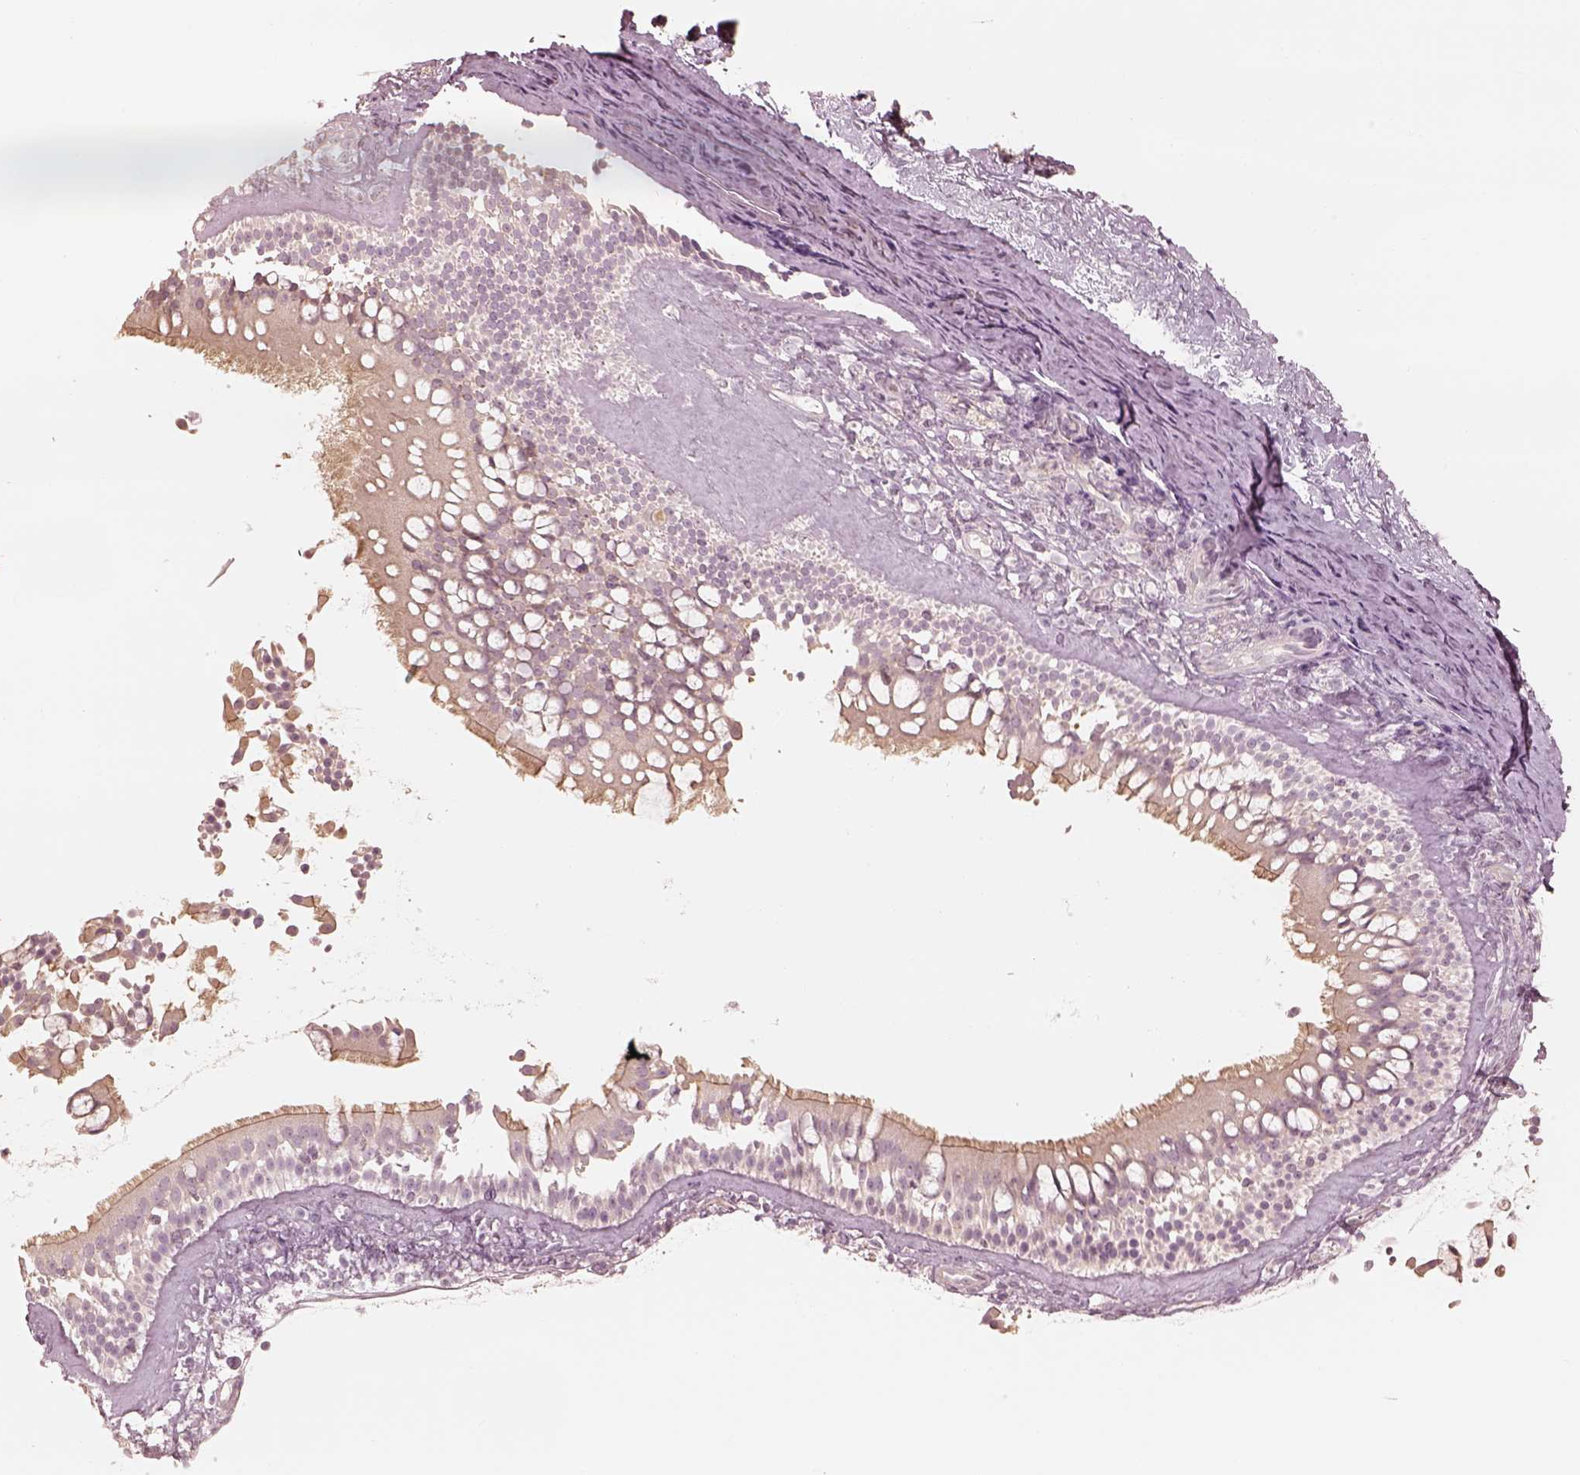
{"staining": {"intensity": "weak", "quantity": "<25%", "location": "cytoplasmic/membranous"}, "tissue": "nasopharynx", "cell_type": "Respiratory epithelial cells", "image_type": "normal", "snomed": [{"axis": "morphology", "description": "Normal tissue, NOS"}, {"axis": "topography", "description": "Nasopharynx"}], "caption": "IHC of benign nasopharynx demonstrates no expression in respiratory epithelial cells.", "gene": "KIF5C", "patient": {"sex": "male", "age": 68}}